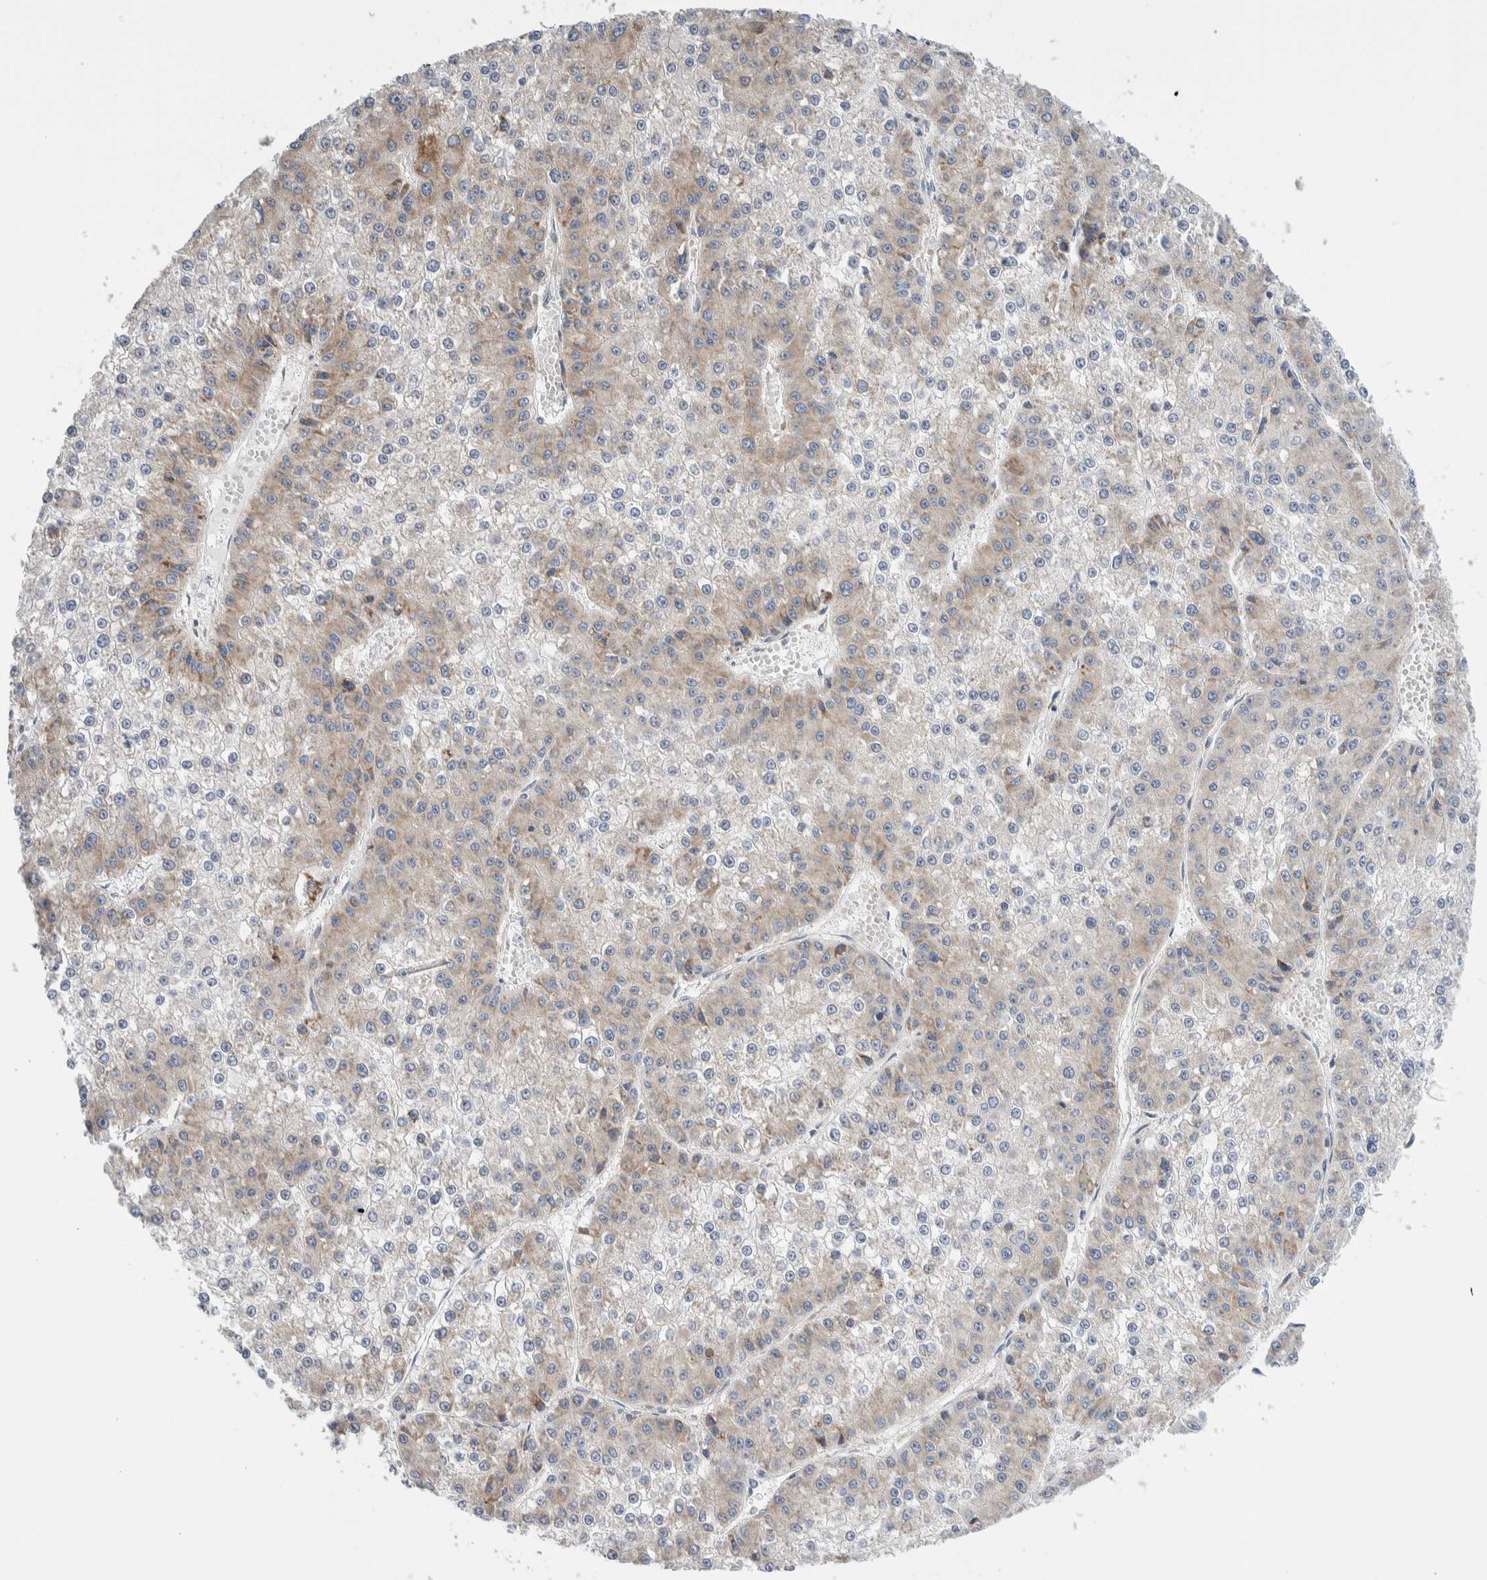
{"staining": {"intensity": "weak", "quantity": "25%-75%", "location": "cytoplasmic/membranous"}, "tissue": "liver cancer", "cell_type": "Tumor cells", "image_type": "cancer", "snomed": [{"axis": "morphology", "description": "Carcinoma, Hepatocellular, NOS"}, {"axis": "topography", "description": "Liver"}], "caption": "The image reveals staining of liver hepatocellular carcinoma, revealing weak cytoplasmic/membranous protein positivity (brown color) within tumor cells.", "gene": "RACK1", "patient": {"sex": "female", "age": 73}}